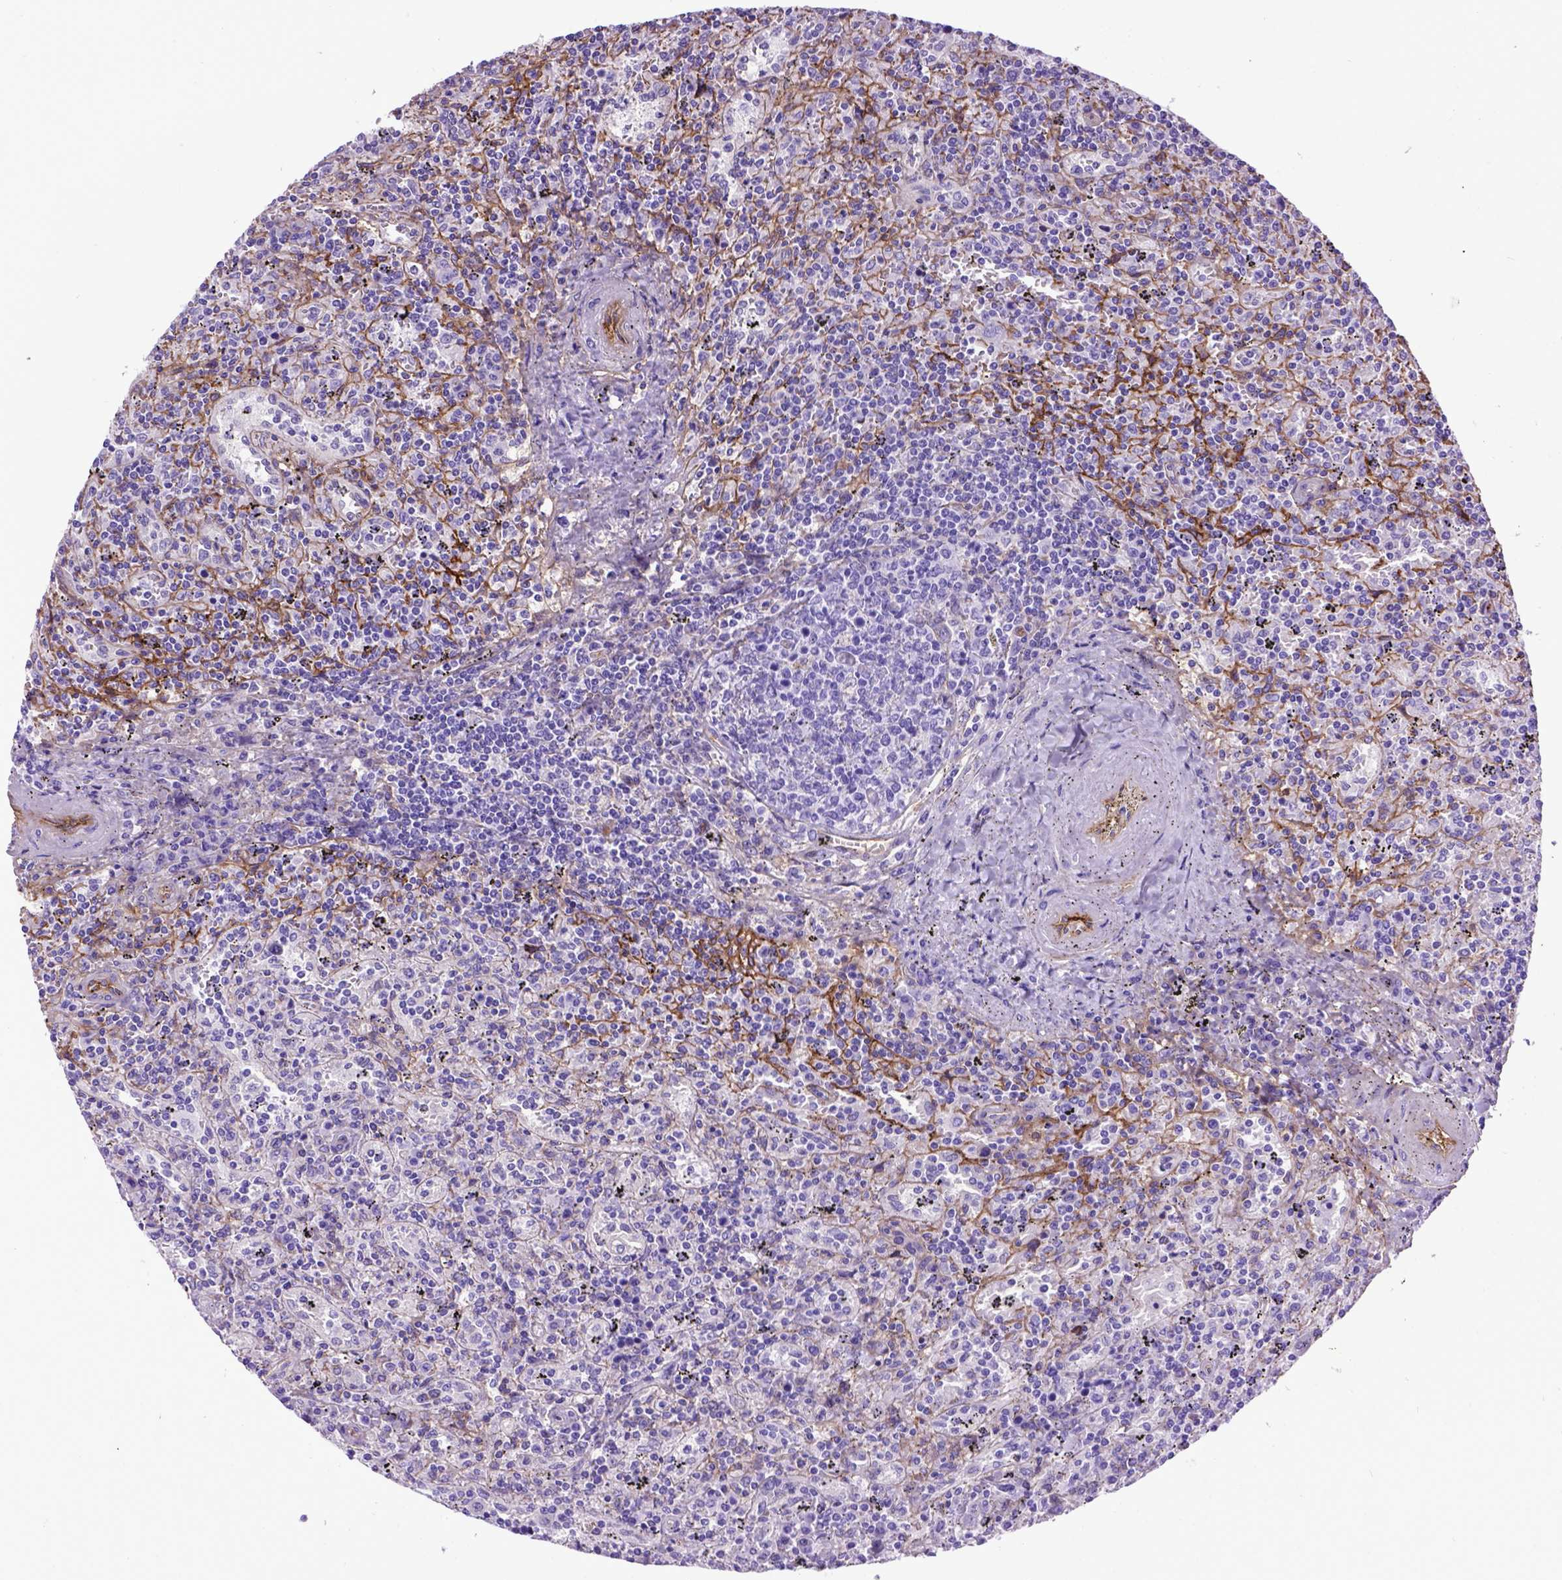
{"staining": {"intensity": "negative", "quantity": "none", "location": "none"}, "tissue": "lymphoma", "cell_type": "Tumor cells", "image_type": "cancer", "snomed": [{"axis": "morphology", "description": "Malignant lymphoma, non-Hodgkin's type, Low grade"}, {"axis": "topography", "description": "Spleen"}], "caption": "Histopathology image shows no significant protein positivity in tumor cells of malignant lymphoma, non-Hodgkin's type (low-grade).", "gene": "ENG", "patient": {"sex": "male", "age": 62}}